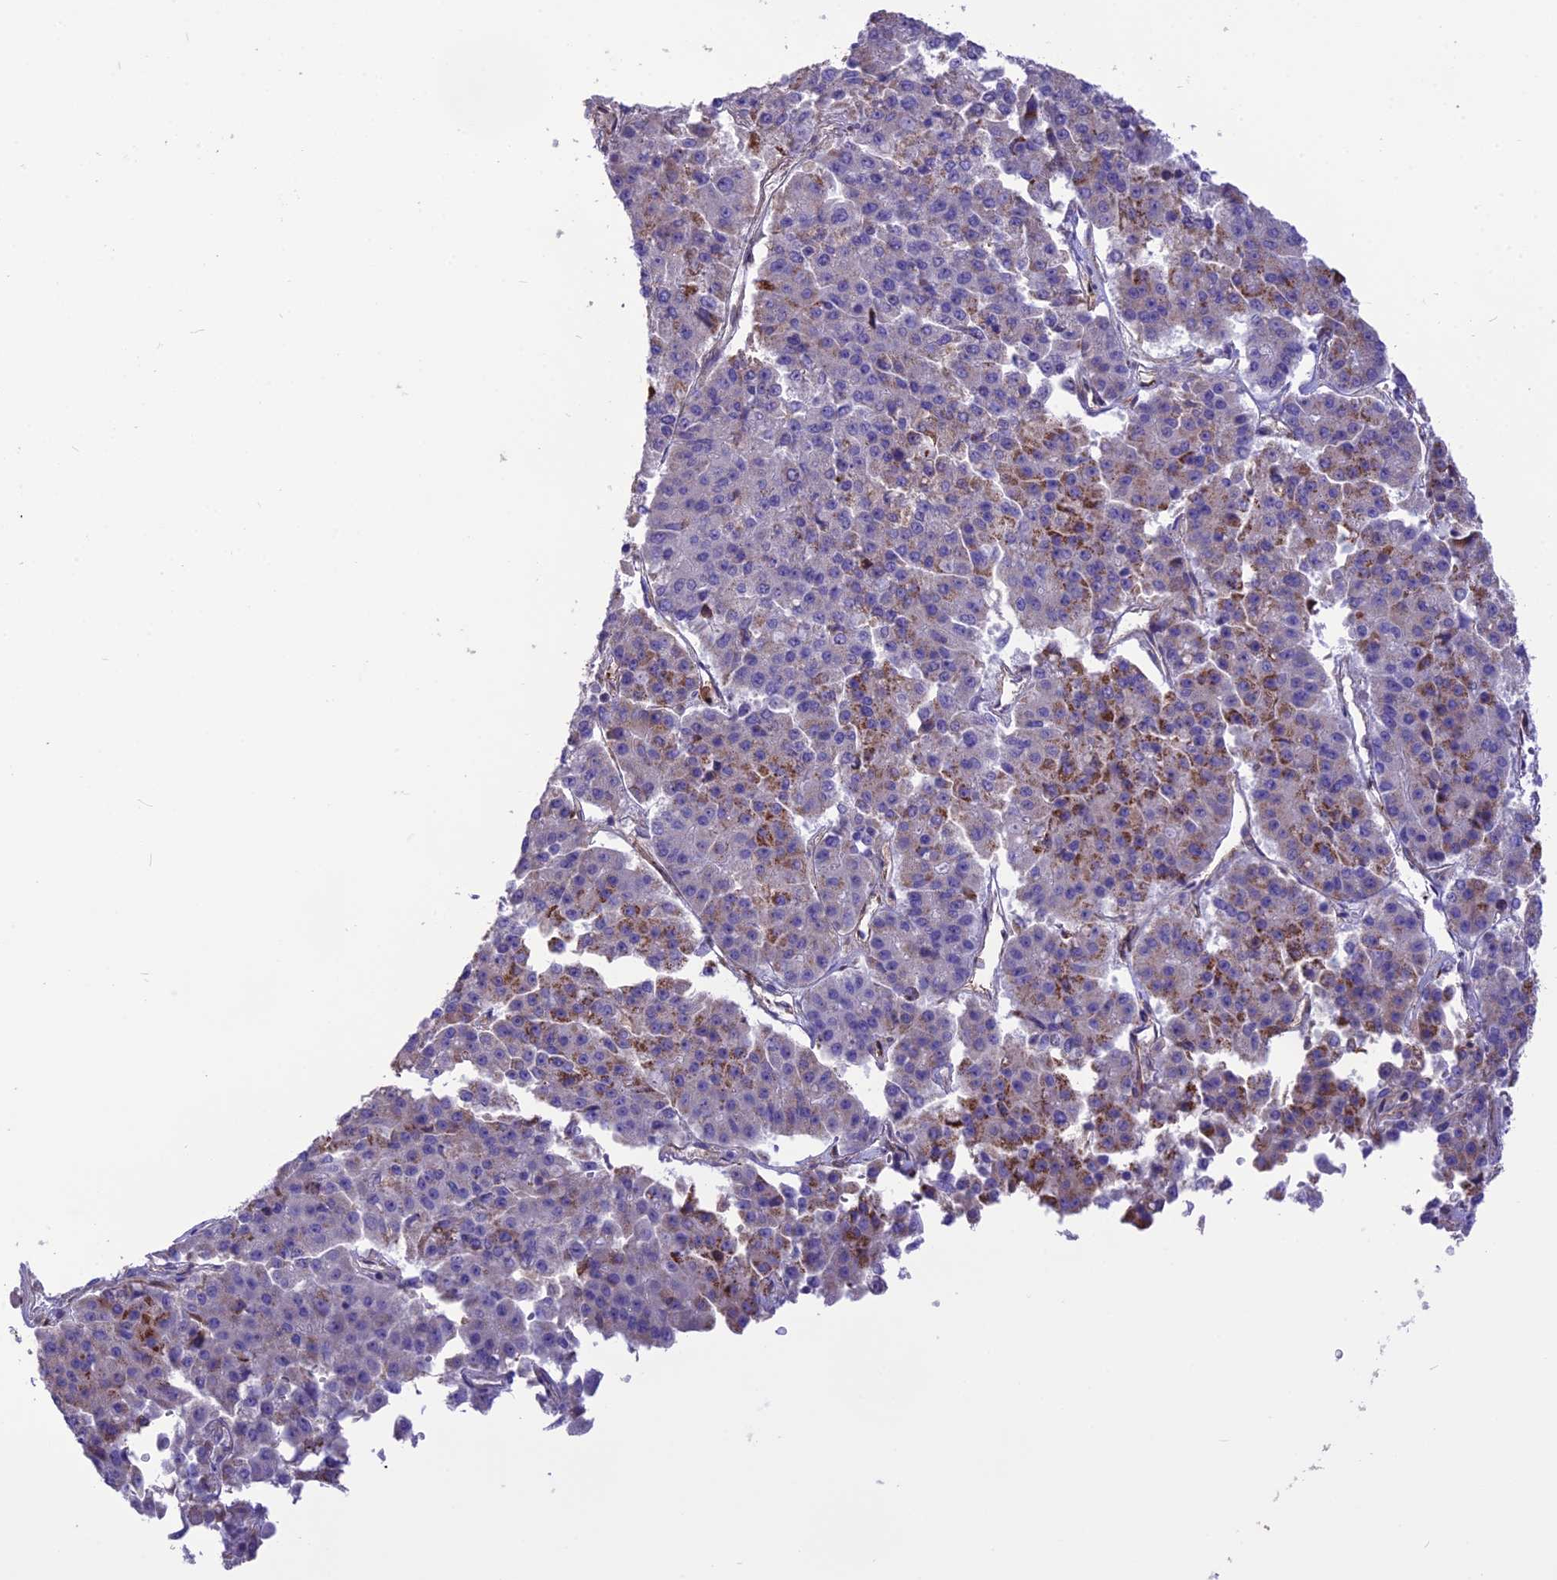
{"staining": {"intensity": "moderate", "quantity": "<25%", "location": "cytoplasmic/membranous"}, "tissue": "pancreatic cancer", "cell_type": "Tumor cells", "image_type": "cancer", "snomed": [{"axis": "morphology", "description": "Adenocarcinoma, NOS"}, {"axis": "topography", "description": "Pancreas"}], "caption": "Moderate cytoplasmic/membranous protein expression is seen in about <25% of tumor cells in pancreatic cancer (adenocarcinoma). Nuclei are stained in blue.", "gene": "DOC2B", "patient": {"sex": "male", "age": 50}}